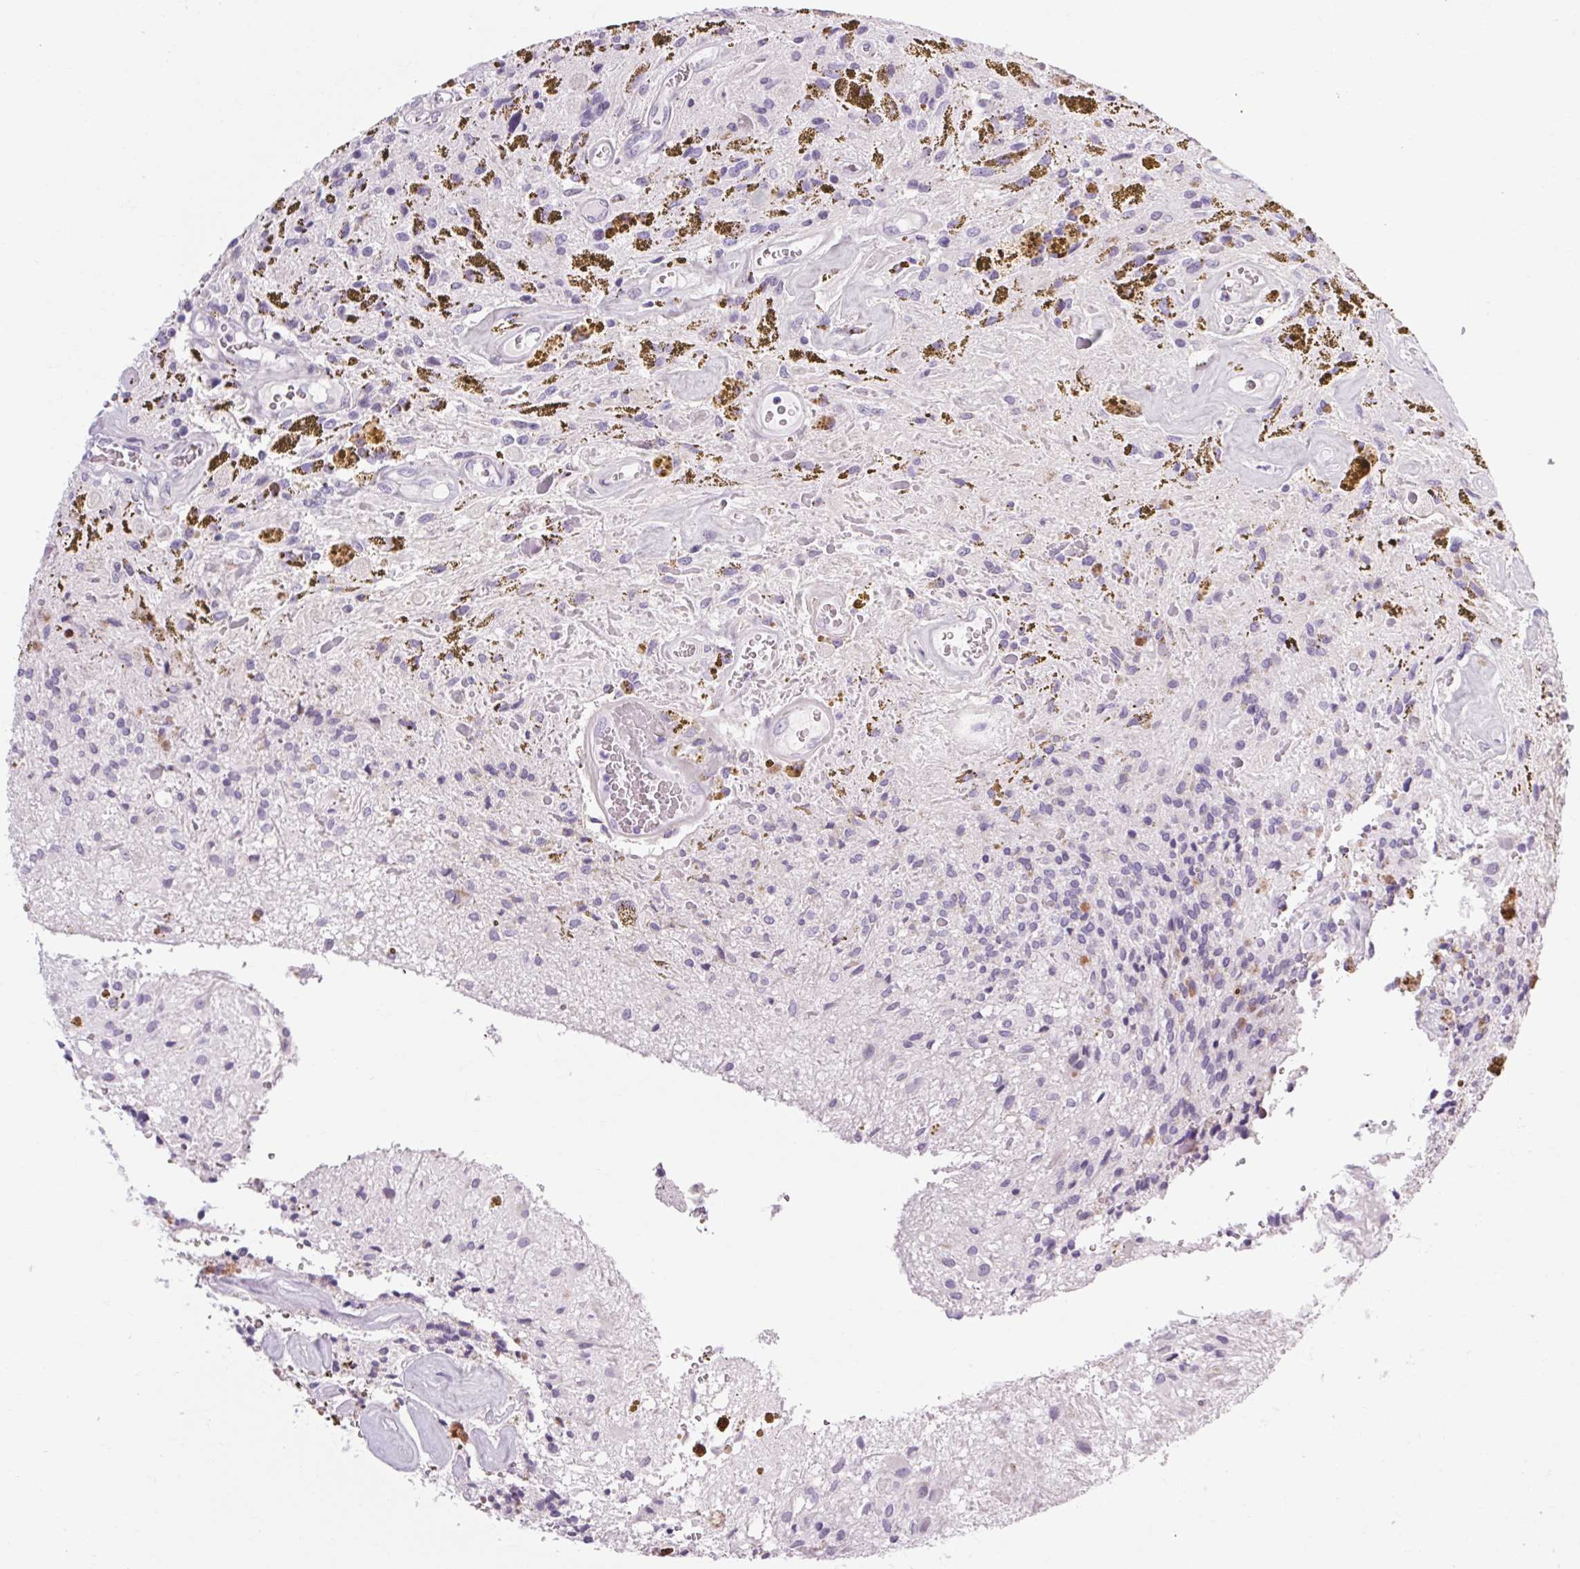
{"staining": {"intensity": "negative", "quantity": "none", "location": "none"}, "tissue": "glioma", "cell_type": "Tumor cells", "image_type": "cancer", "snomed": [{"axis": "morphology", "description": "Glioma, malignant, Low grade"}, {"axis": "topography", "description": "Cerebellum"}], "caption": "Immunohistochemistry (IHC) of glioma exhibits no expression in tumor cells. The staining is performed using DAB (3,3'-diaminobenzidine) brown chromogen with nuclei counter-stained in using hematoxylin.", "gene": "POMC", "patient": {"sex": "female", "age": 14}}